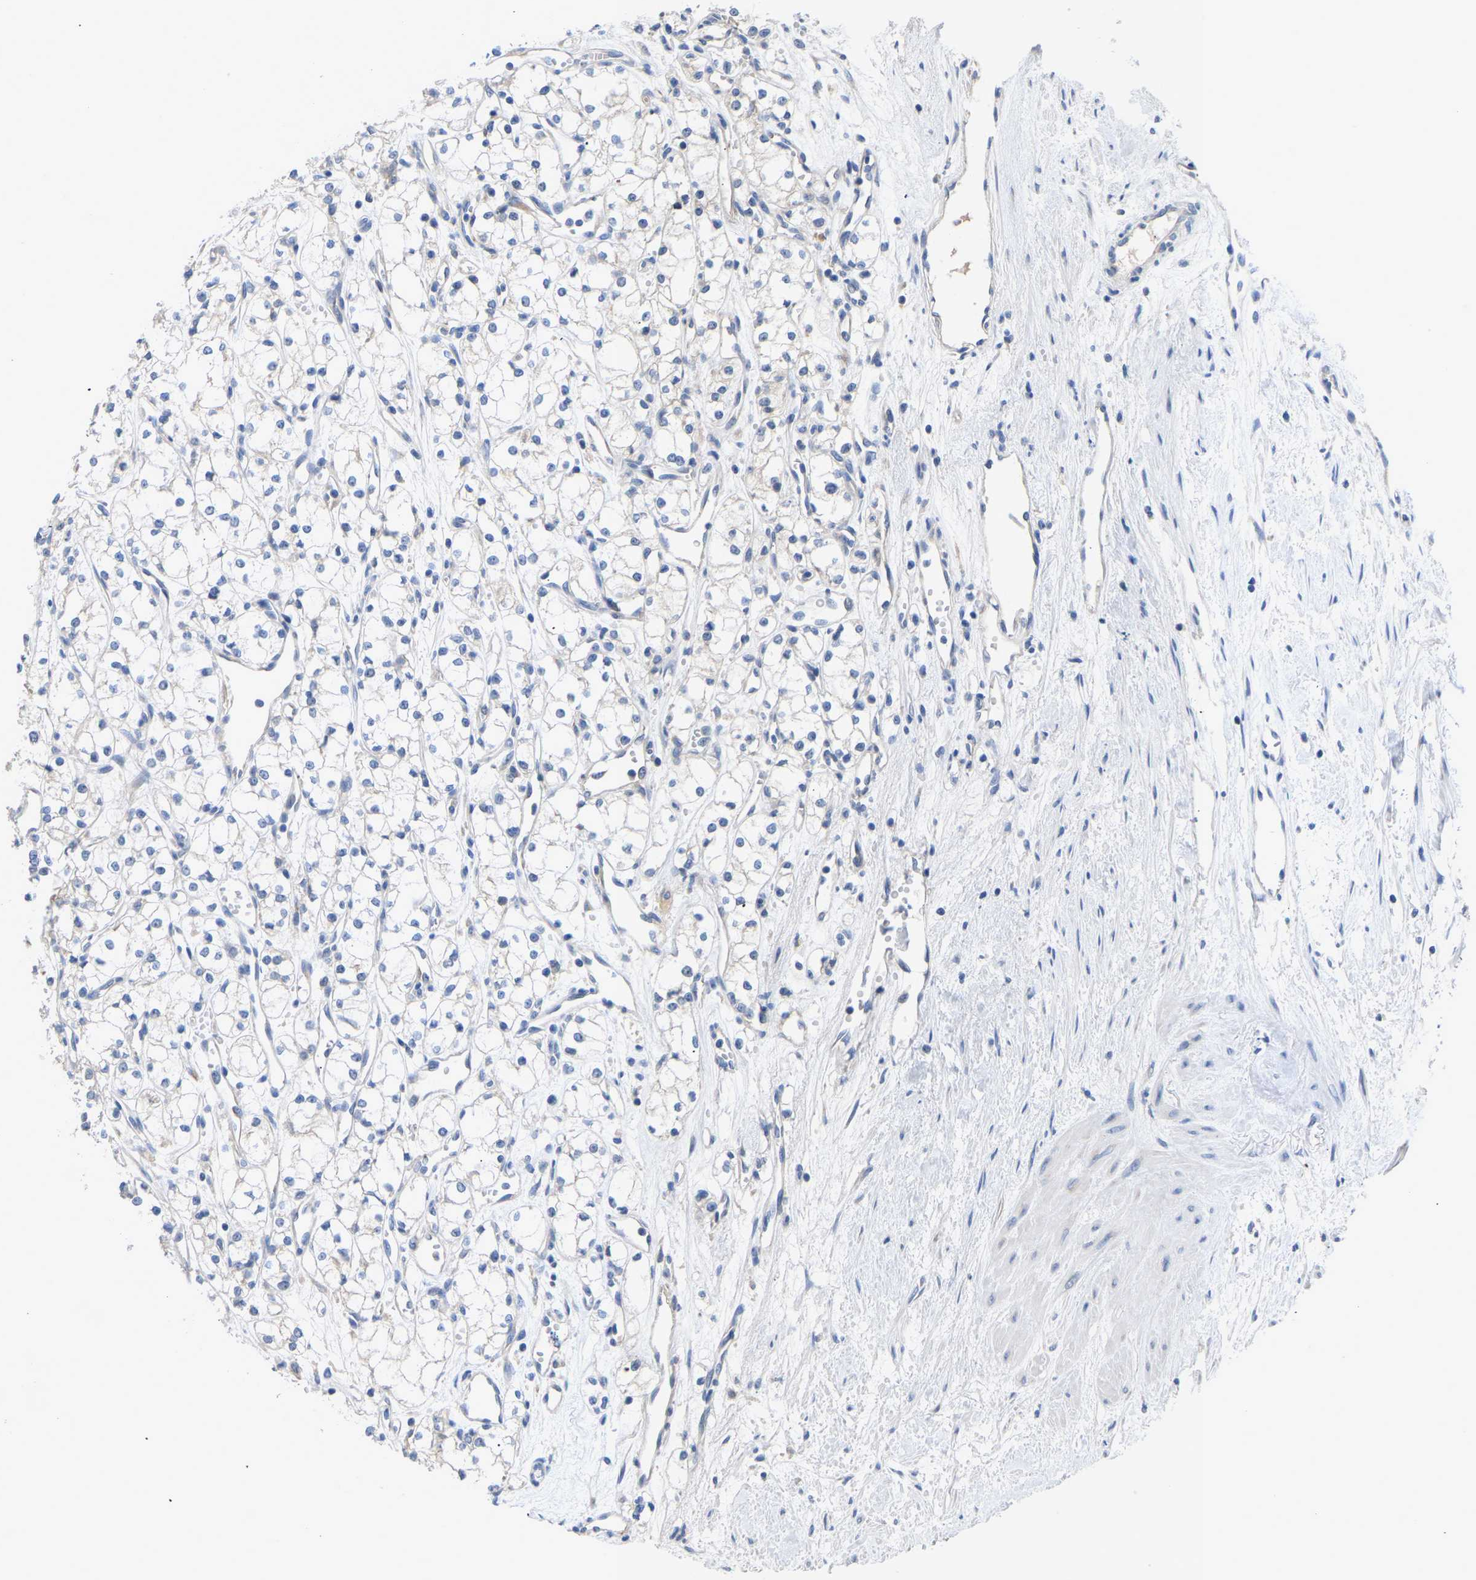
{"staining": {"intensity": "negative", "quantity": "none", "location": "none"}, "tissue": "renal cancer", "cell_type": "Tumor cells", "image_type": "cancer", "snomed": [{"axis": "morphology", "description": "Adenocarcinoma, NOS"}, {"axis": "topography", "description": "Kidney"}], "caption": "Tumor cells show no significant expression in renal adenocarcinoma. The staining is performed using DAB (3,3'-diaminobenzidine) brown chromogen with nuclei counter-stained in using hematoxylin.", "gene": "ABCA10", "patient": {"sex": "male", "age": 59}}